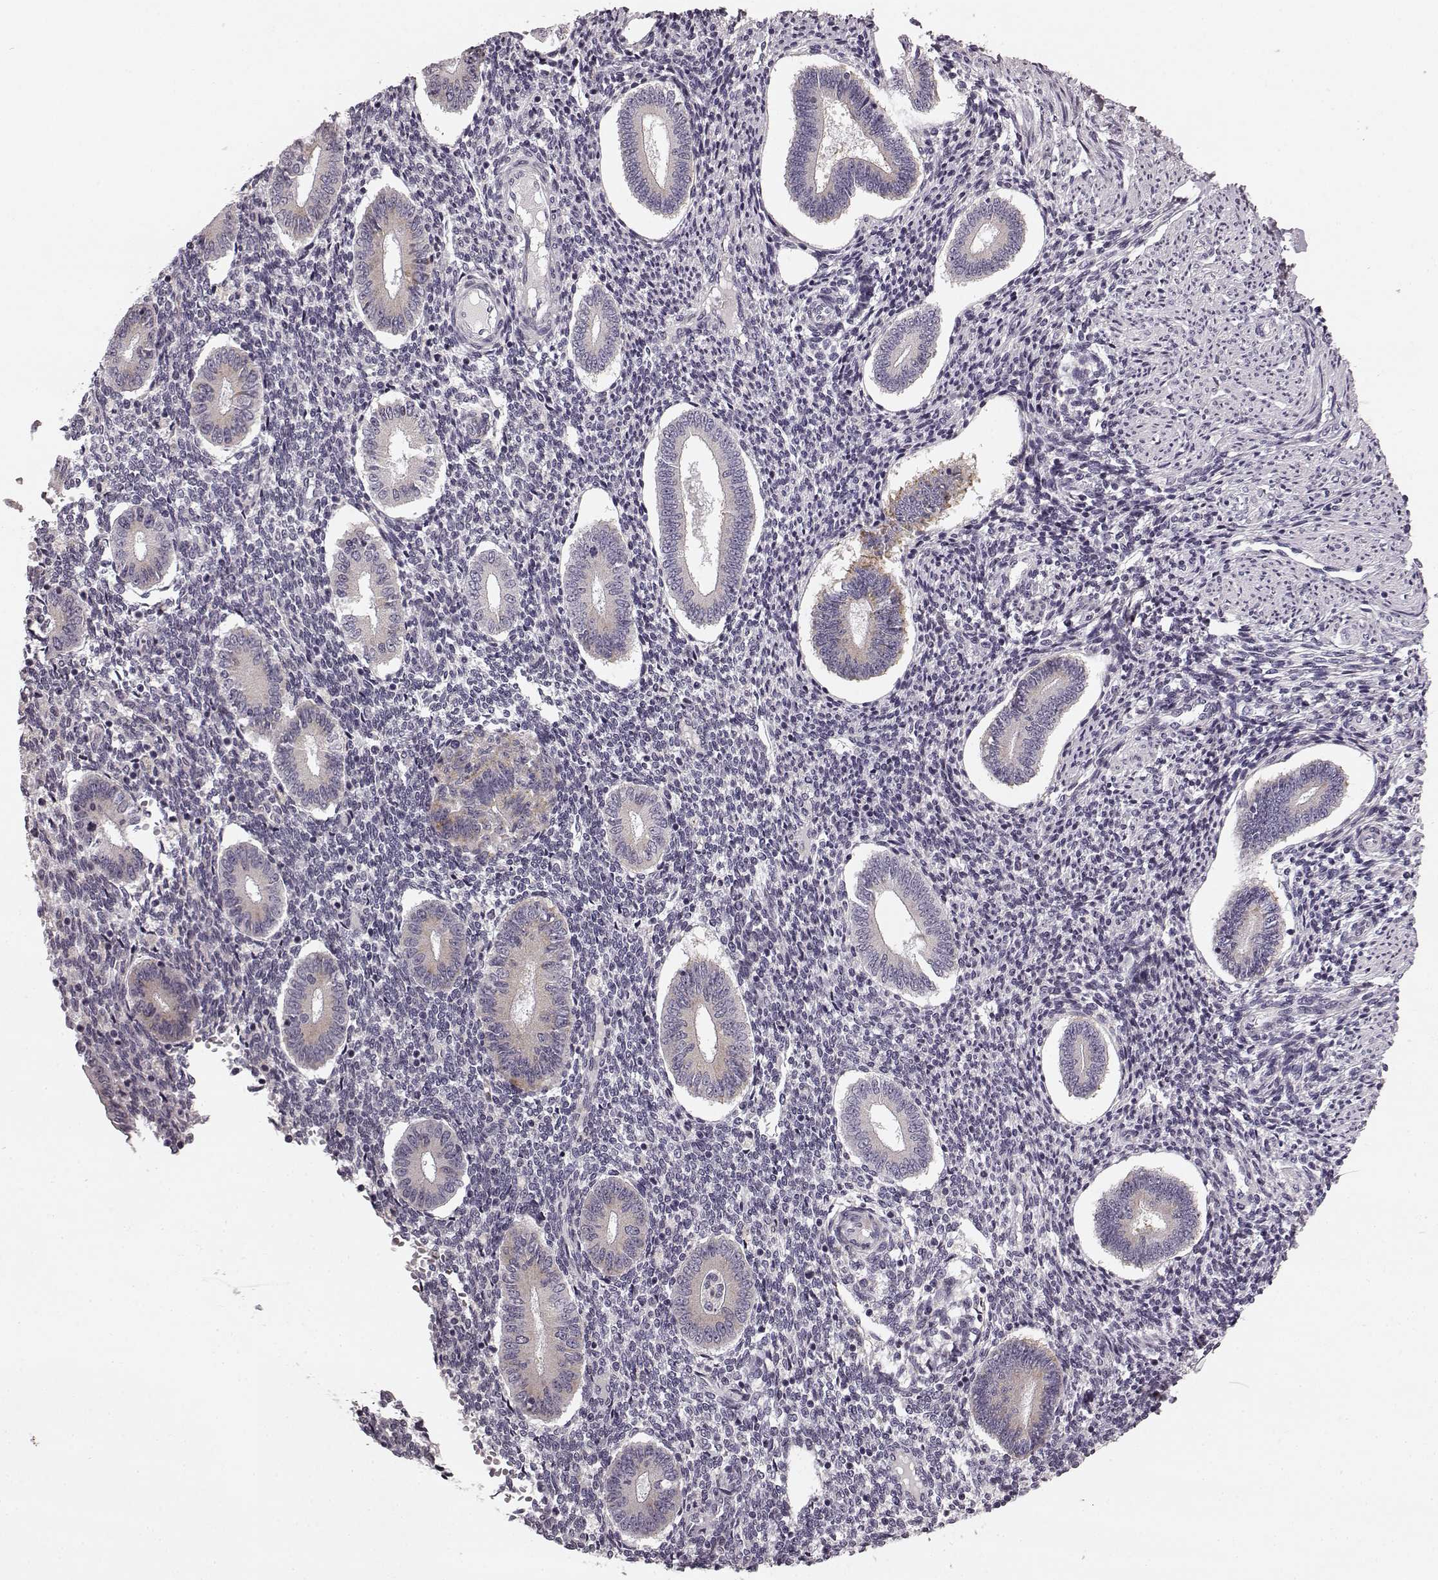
{"staining": {"intensity": "negative", "quantity": "none", "location": "none"}, "tissue": "endometrium", "cell_type": "Cells in endometrial stroma", "image_type": "normal", "snomed": [{"axis": "morphology", "description": "Normal tissue, NOS"}, {"axis": "topography", "description": "Endometrium"}], "caption": "There is no significant staining in cells in endometrial stroma of endometrium. Nuclei are stained in blue.", "gene": "FAM234B", "patient": {"sex": "female", "age": 40}}